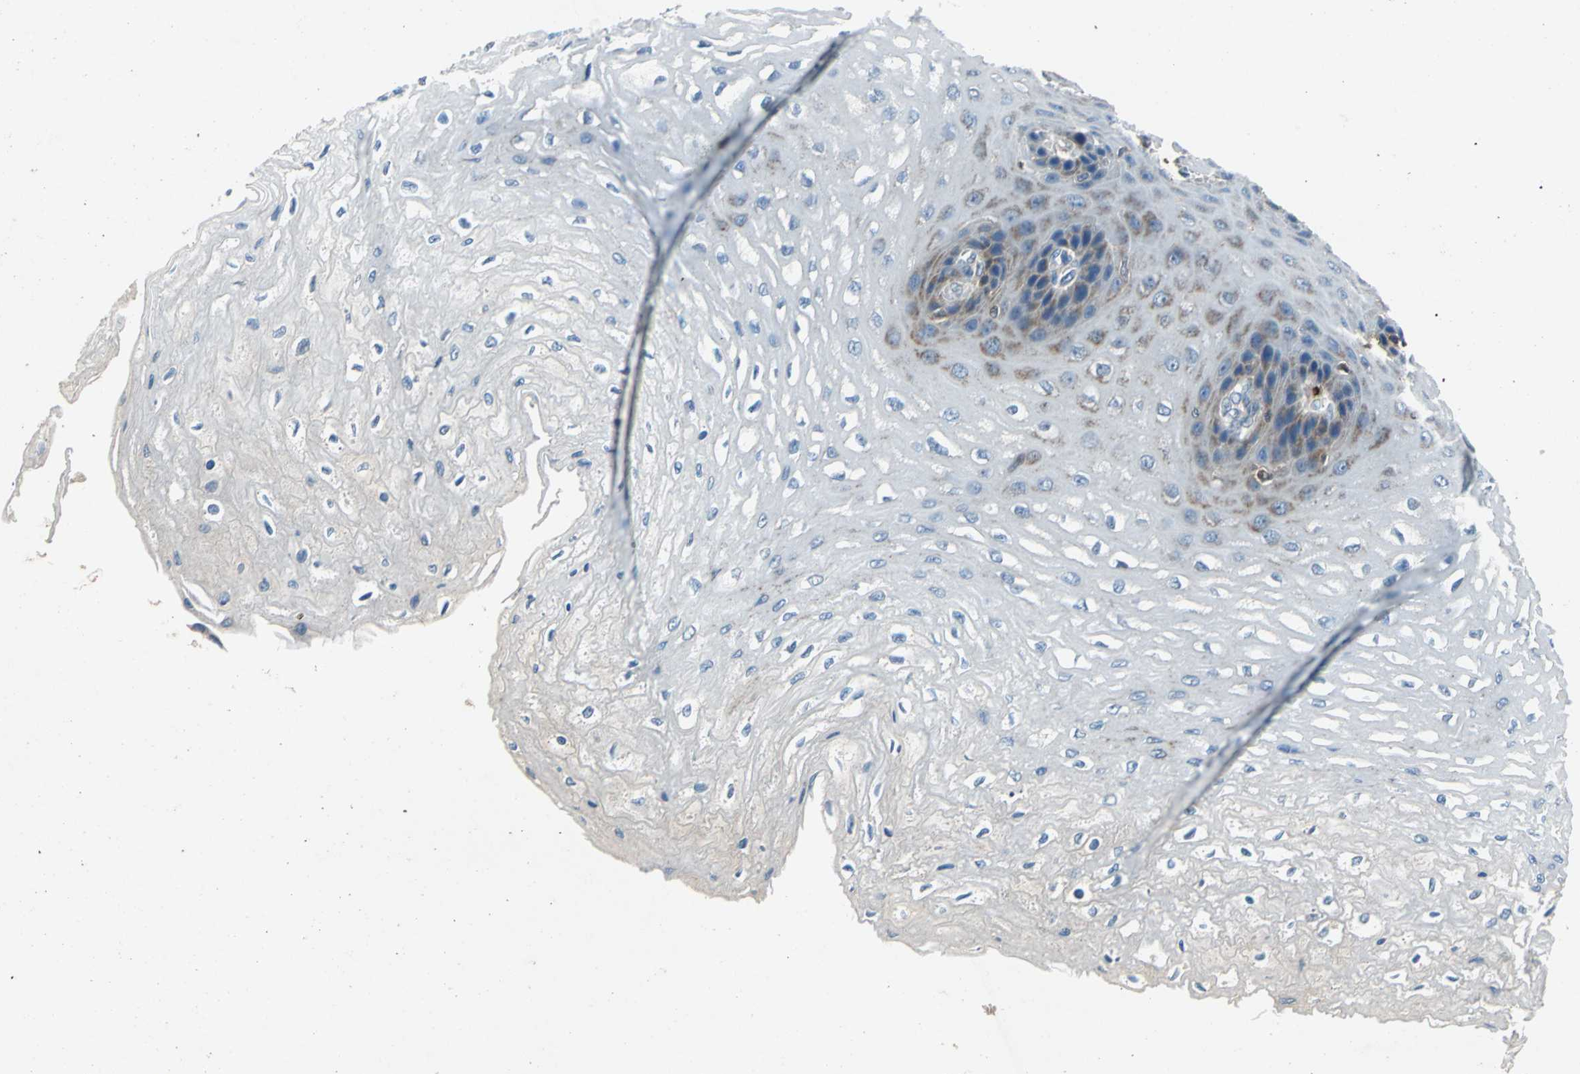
{"staining": {"intensity": "moderate", "quantity": "<25%", "location": "cytoplasmic/membranous"}, "tissue": "esophagus", "cell_type": "Squamous epithelial cells", "image_type": "normal", "snomed": [{"axis": "morphology", "description": "Normal tissue, NOS"}, {"axis": "topography", "description": "Esophagus"}], "caption": "Immunohistochemical staining of normal human esophagus displays <25% levels of moderate cytoplasmic/membranous protein staining in approximately <25% of squamous epithelial cells.", "gene": "SLC19A2", "patient": {"sex": "female", "age": 72}}